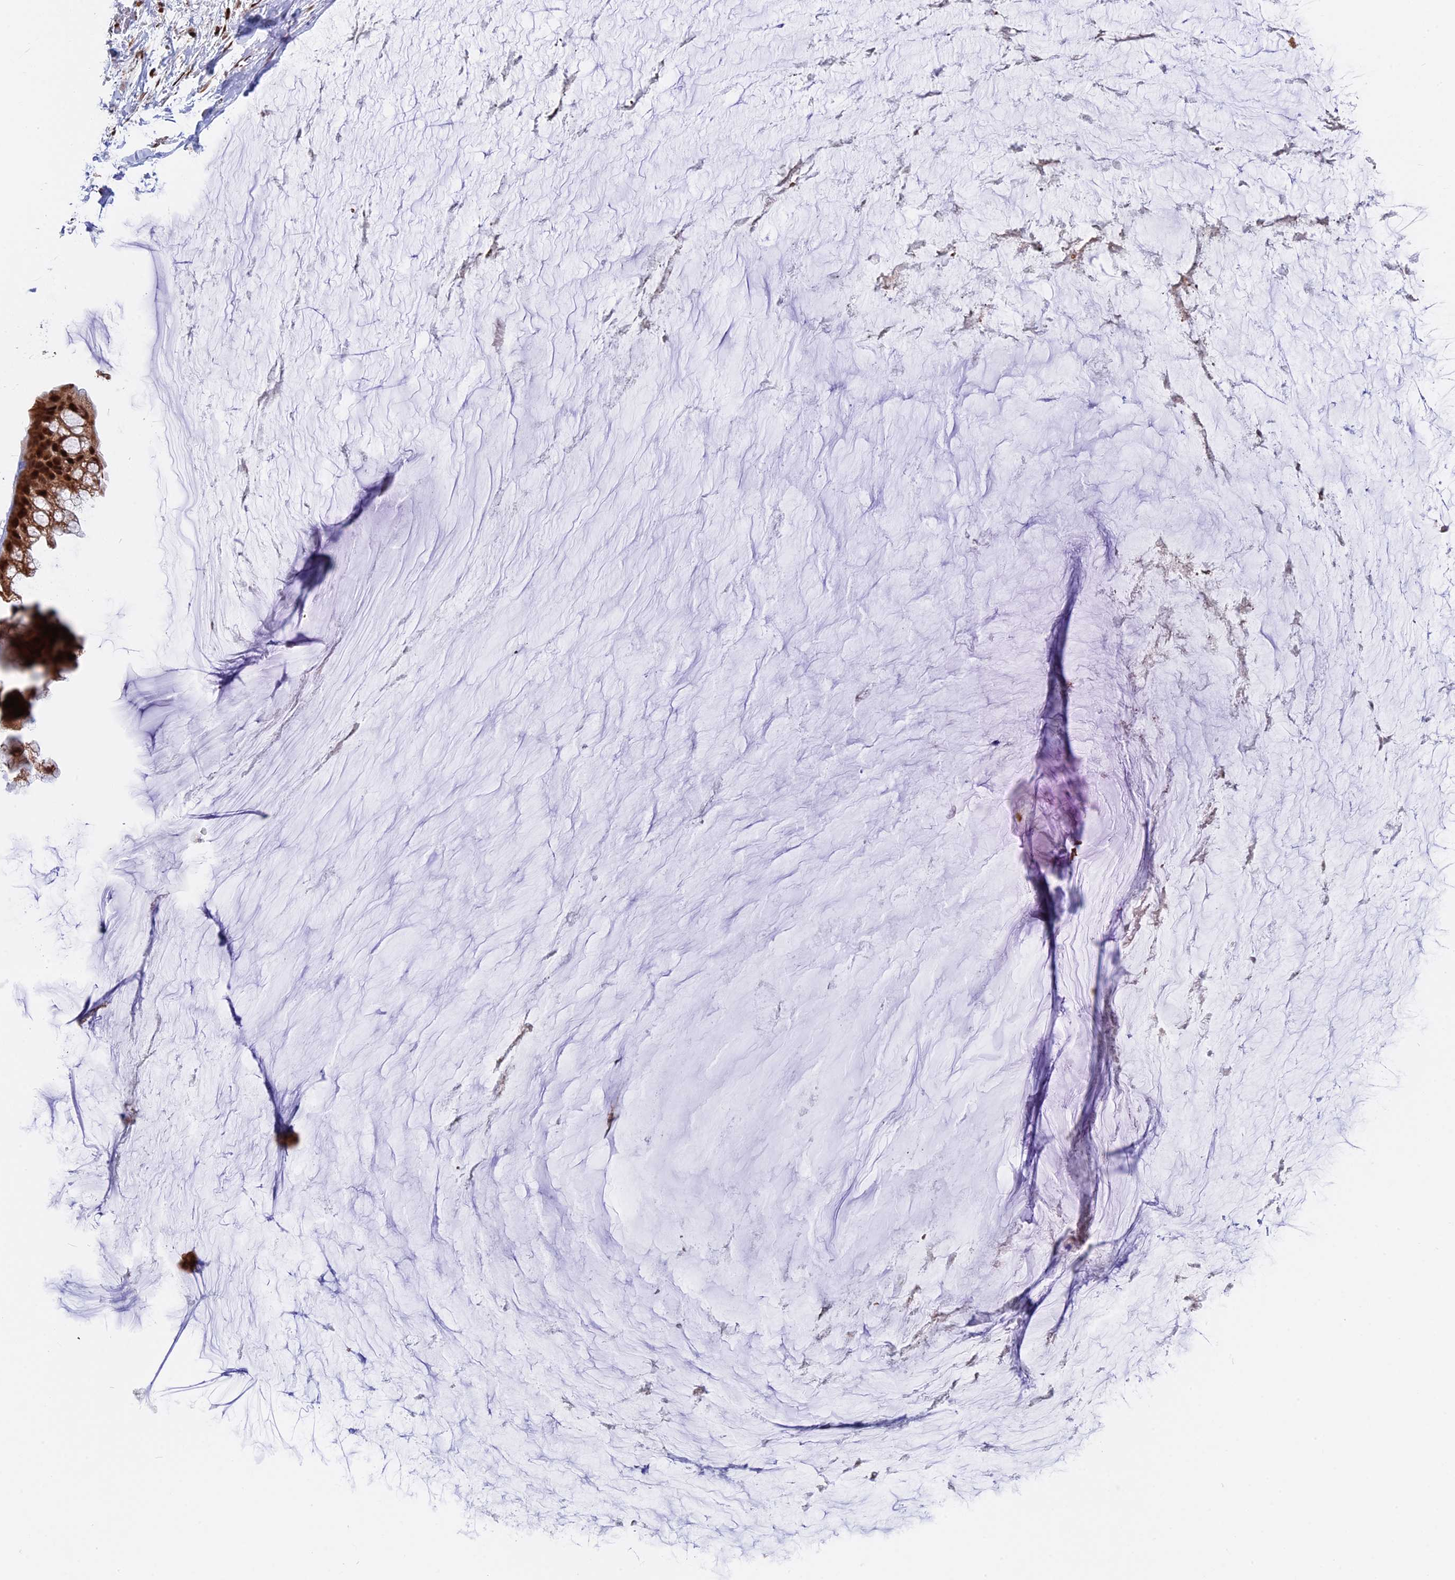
{"staining": {"intensity": "strong", "quantity": ">75%", "location": "cytoplasmic/membranous,nuclear"}, "tissue": "ovarian cancer", "cell_type": "Tumor cells", "image_type": "cancer", "snomed": [{"axis": "morphology", "description": "Cystadenocarcinoma, mucinous, NOS"}, {"axis": "topography", "description": "Ovary"}], "caption": "Protein expression analysis of ovarian cancer demonstrates strong cytoplasmic/membranous and nuclear positivity in approximately >75% of tumor cells.", "gene": "FAM174C", "patient": {"sex": "female", "age": 39}}